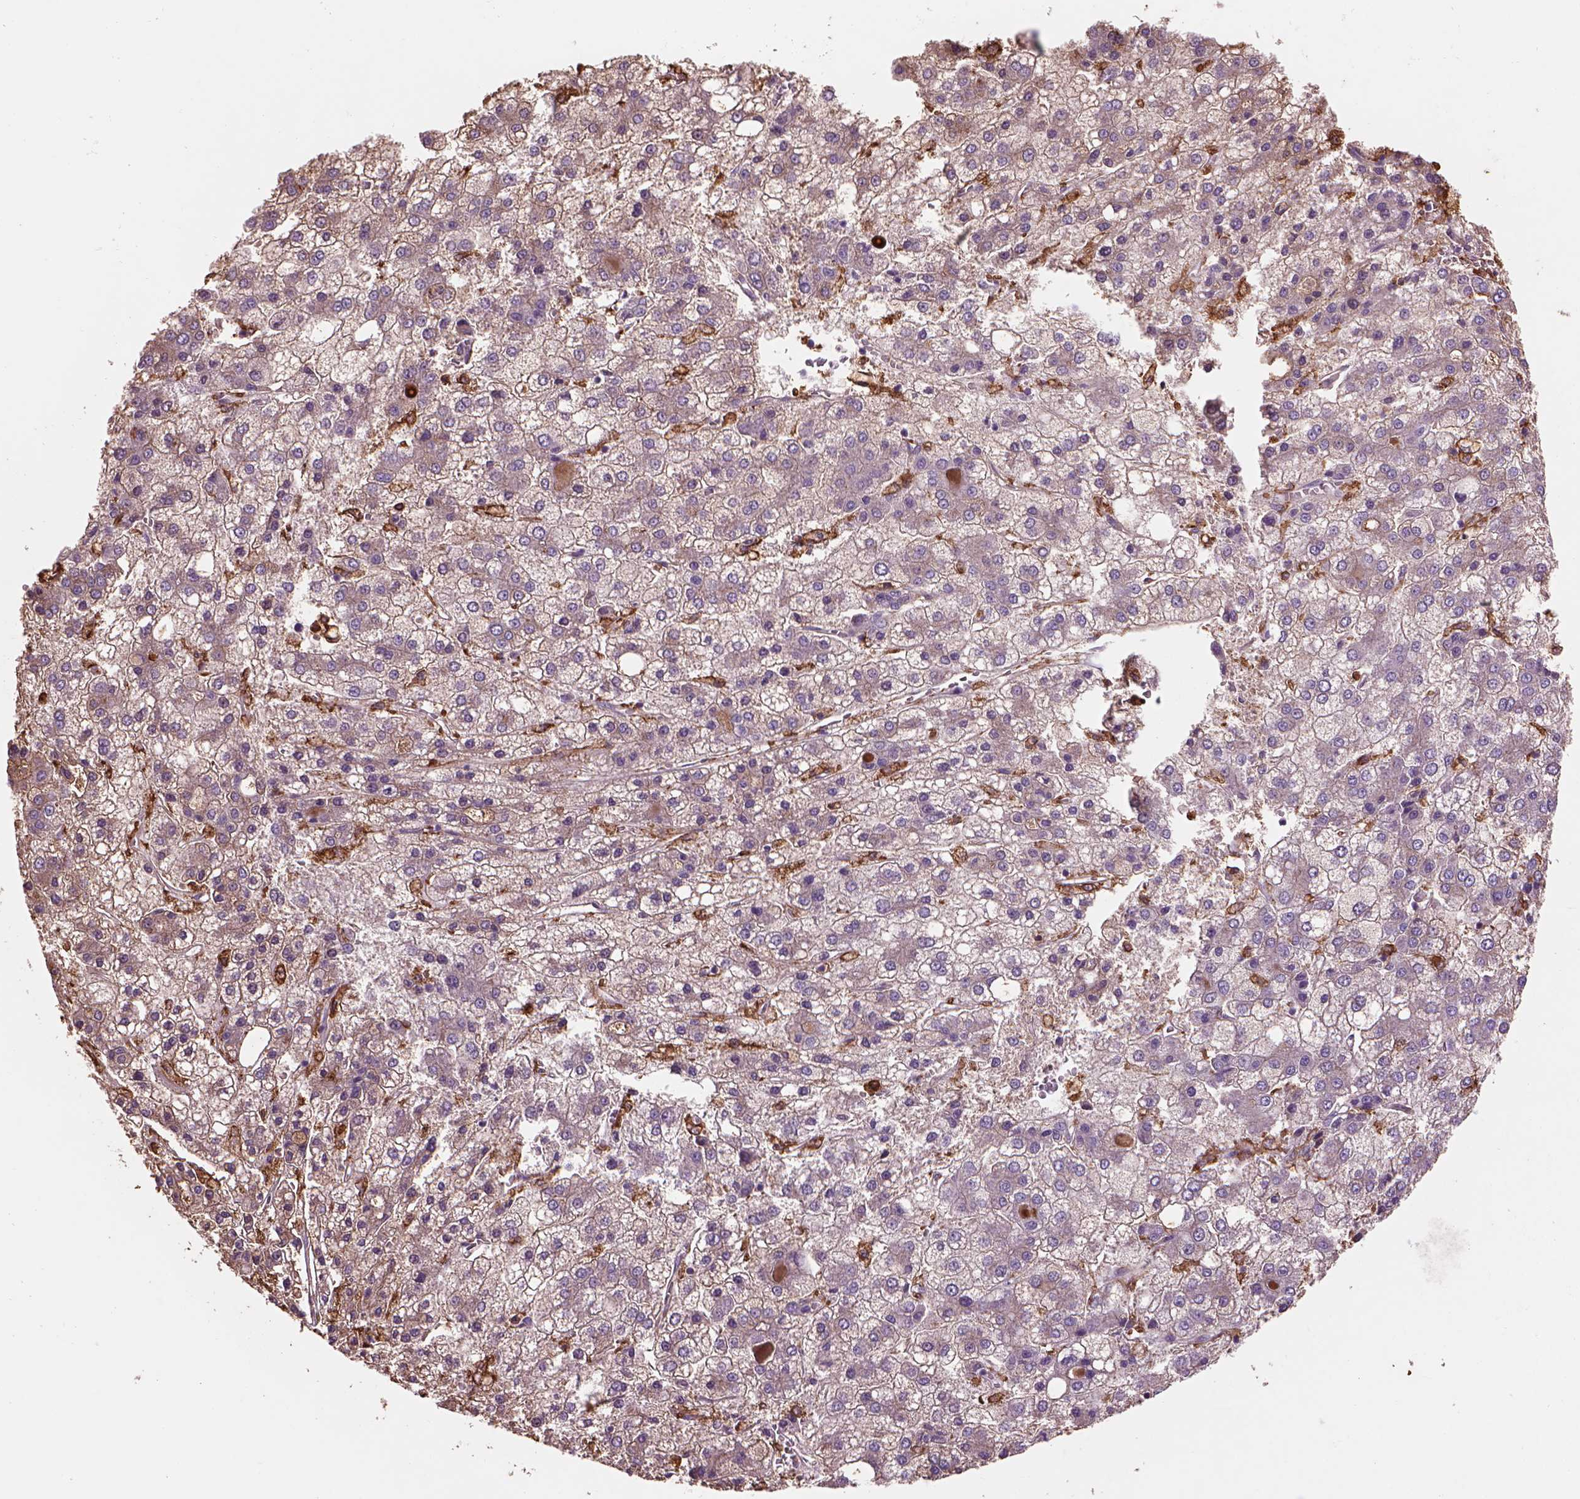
{"staining": {"intensity": "negative", "quantity": "none", "location": "none"}, "tissue": "liver cancer", "cell_type": "Tumor cells", "image_type": "cancer", "snomed": [{"axis": "morphology", "description": "Carcinoma, Hepatocellular, NOS"}, {"axis": "topography", "description": "Liver"}], "caption": "Protein analysis of liver cancer shows no significant staining in tumor cells. Brightfield microscopy of IHC stained with DAB (3,3'-diaminobenzidine) (brown) and hematoxylin (blue), captured at high magnification.", "gene": "CD14", "patient": {"sex": "male", "age": 73}}